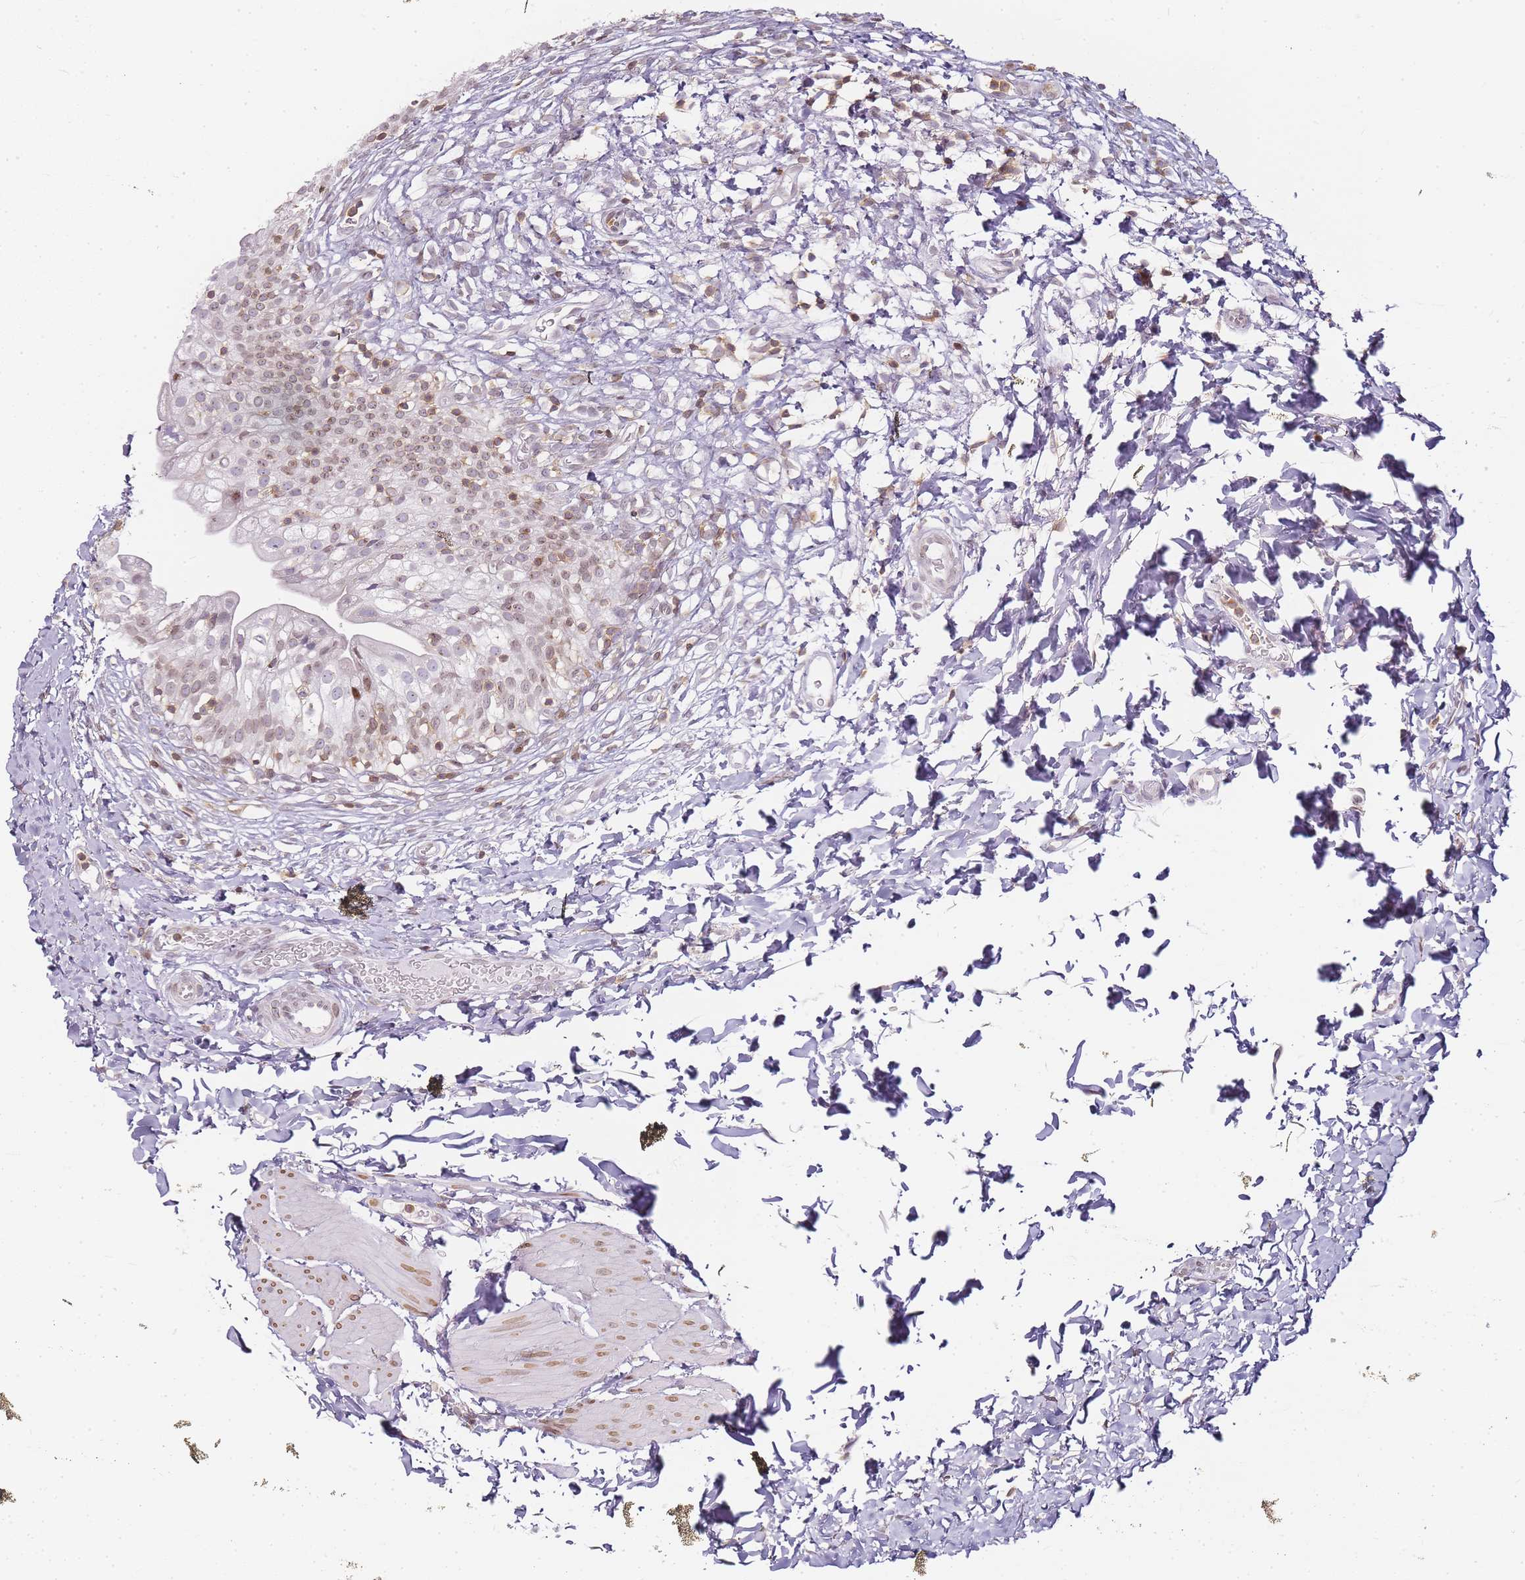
{"staining": {"intensity": "weak", "quantity": "25%-75%", "location": "nuclear"}, "tissue": "urinary bladder", "cell_type": "Urothelial cells", "image_type": "normal", "snomed": [{"axis": "morphology", "description": "Normal tissue, NOS"}, {"axis": "topography", "description": "Urinary bladder"}], "caption": "Urinary bladder was stained to show a protein in brown. There is low levels of weak nuclear expression in approximately 25%-75% of urothelial cells. (DAB IHC, brown staining for protein, blue staining for nuclei).", "gene": "JAKMIP1", "patient": {"sex": "male", "age": 55}}